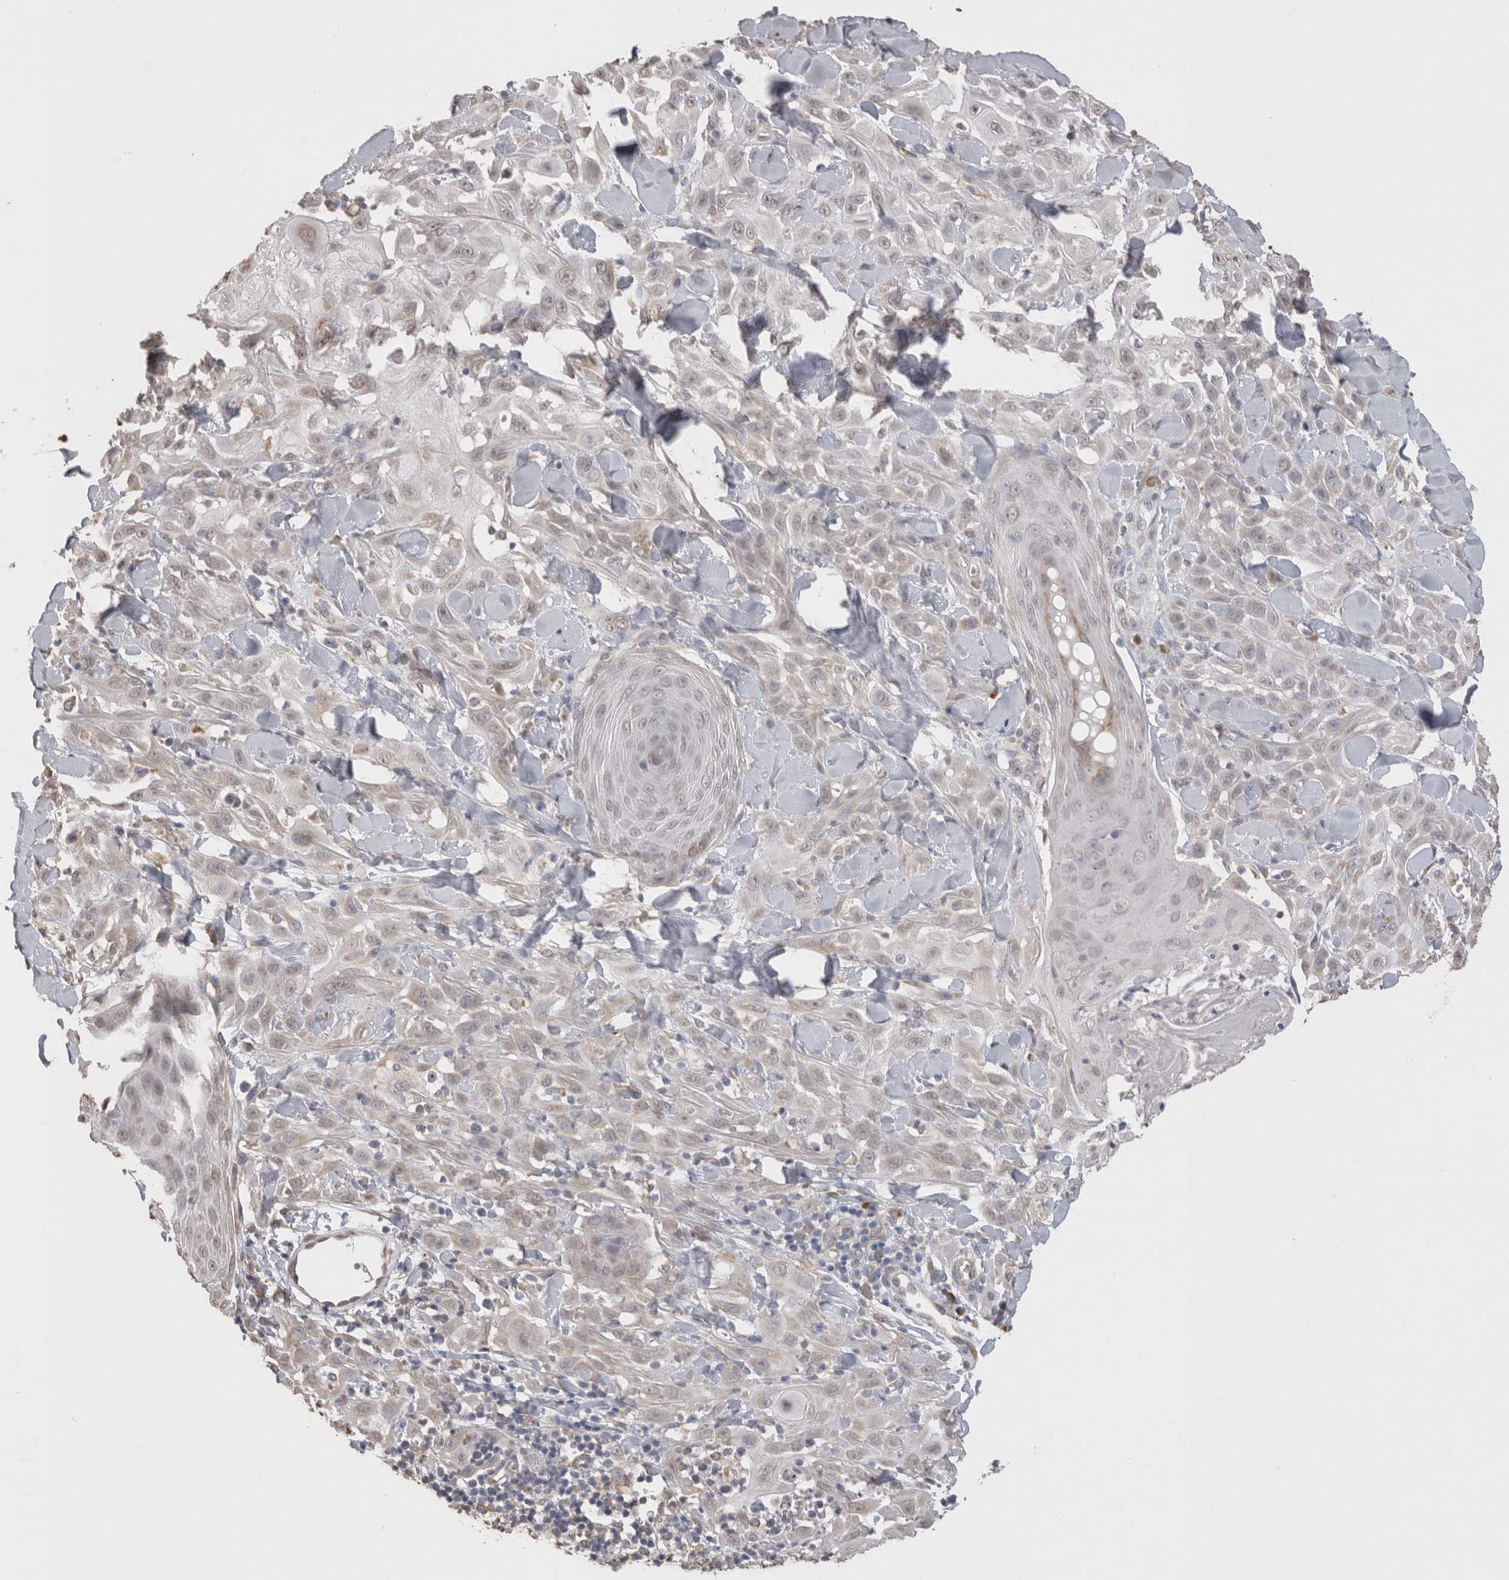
{"staining": {"intensity": "negative", "quantity": "none", "location": "none"}, "tissue": "skin cancer", "cell_type": "Tumor cells", "image_type": "cancer", "snomed": [{"axis": "morphology", "description": "Squamous cell carcinoma, NOS"}, {"axis": "topography", "description": "Skin"}], "caption": "A high-resolution micrograph shows immunohistochemistry staining of skin cancer (squamous cell carcinoma), which displays no significant expression in tumor cells.", "gene": "NOMO1", "patient": {"sex": "male", "age": 24}}